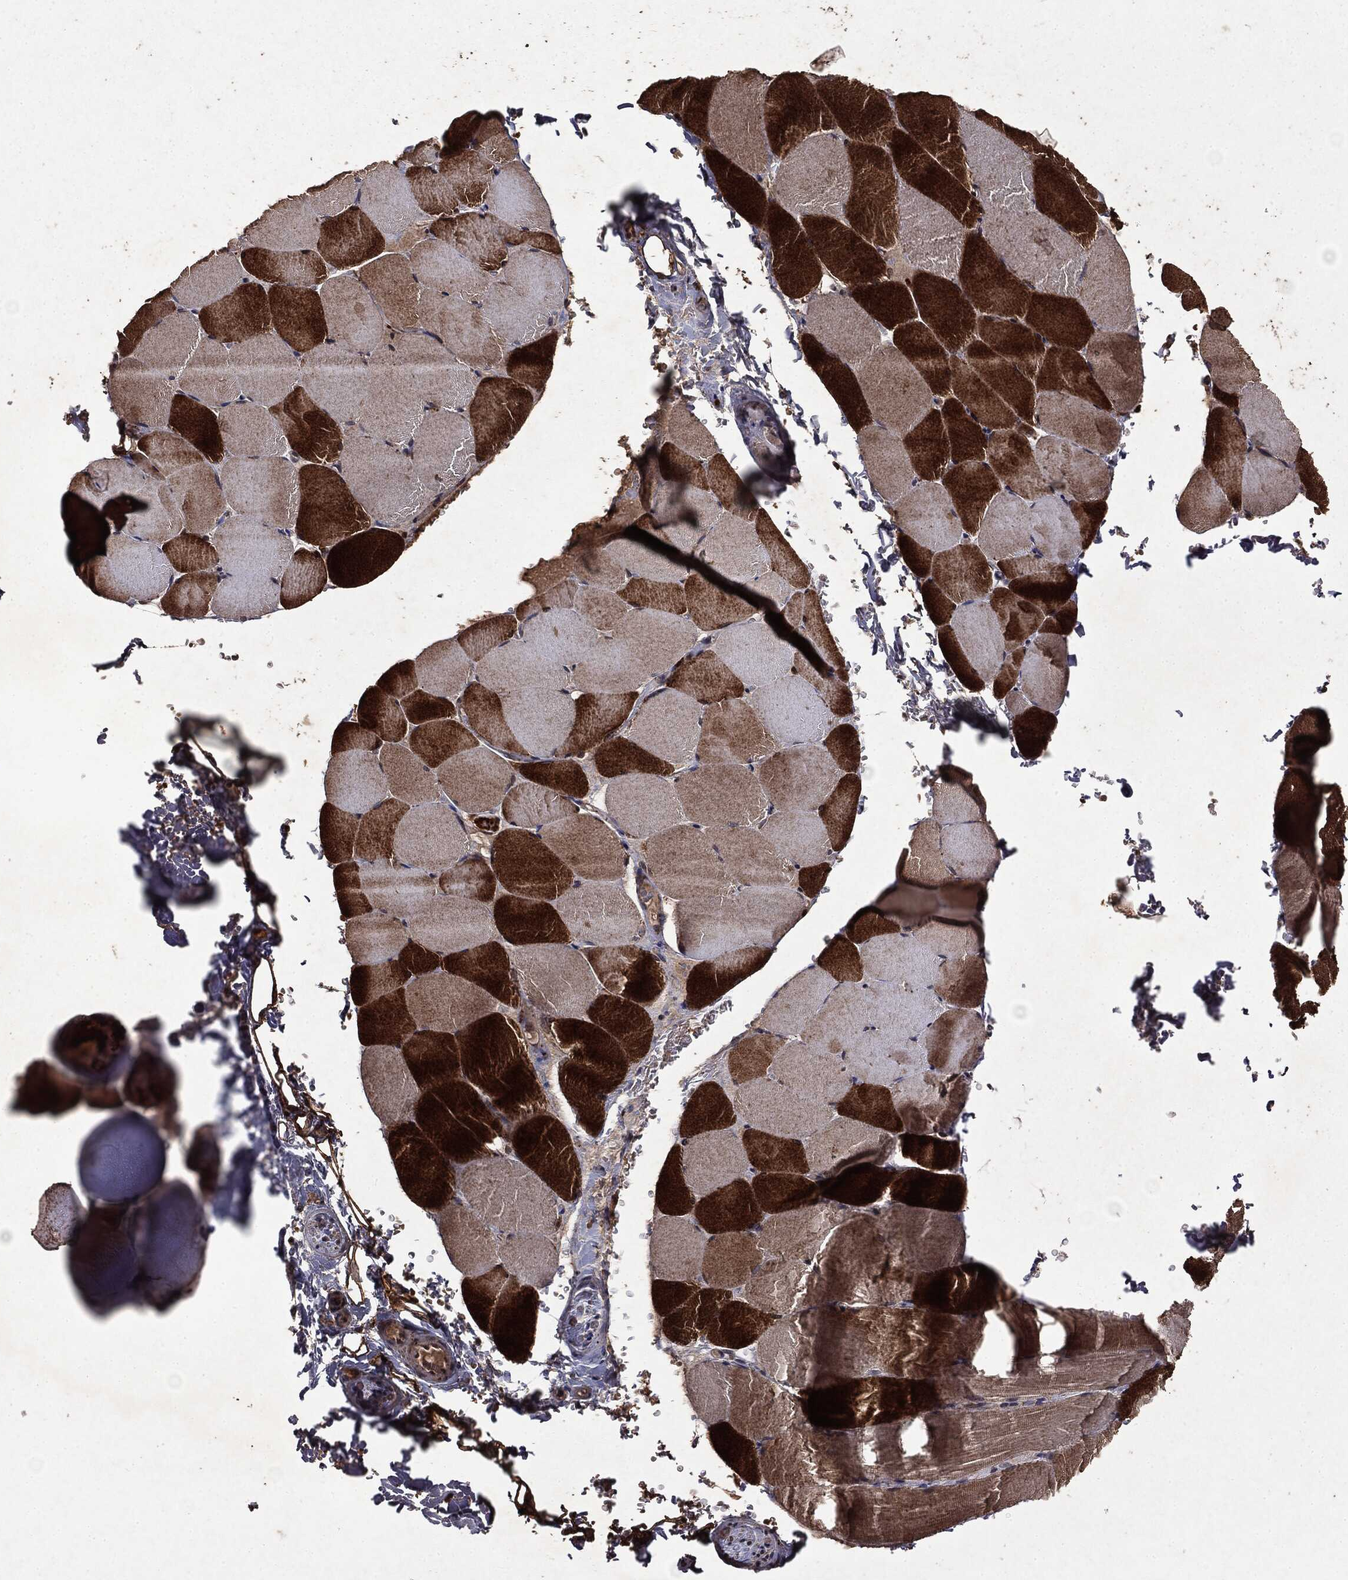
{"staining": {"intensity": "strong", "quantity": "25%-75%", "location": "cytoplasmic/membranous"}, "tissue": "skeletal muscle", "cell_type": "Myocytes", "image_type": "normal", "snomed": [{"axis": "morphology", "description": "Normal tissue, NOS"}, {"axis": "topography", "description": "Skeletal muscle"}], "caption": "Unremarkable skeletal muscle was stained to show a protein in brown. There is high levels of strong cytoplasmic/membranous positivity in about 25%-75% of myocytes.", "gene": "MTOR", "patient": {"sex": "female", "age": 37}}